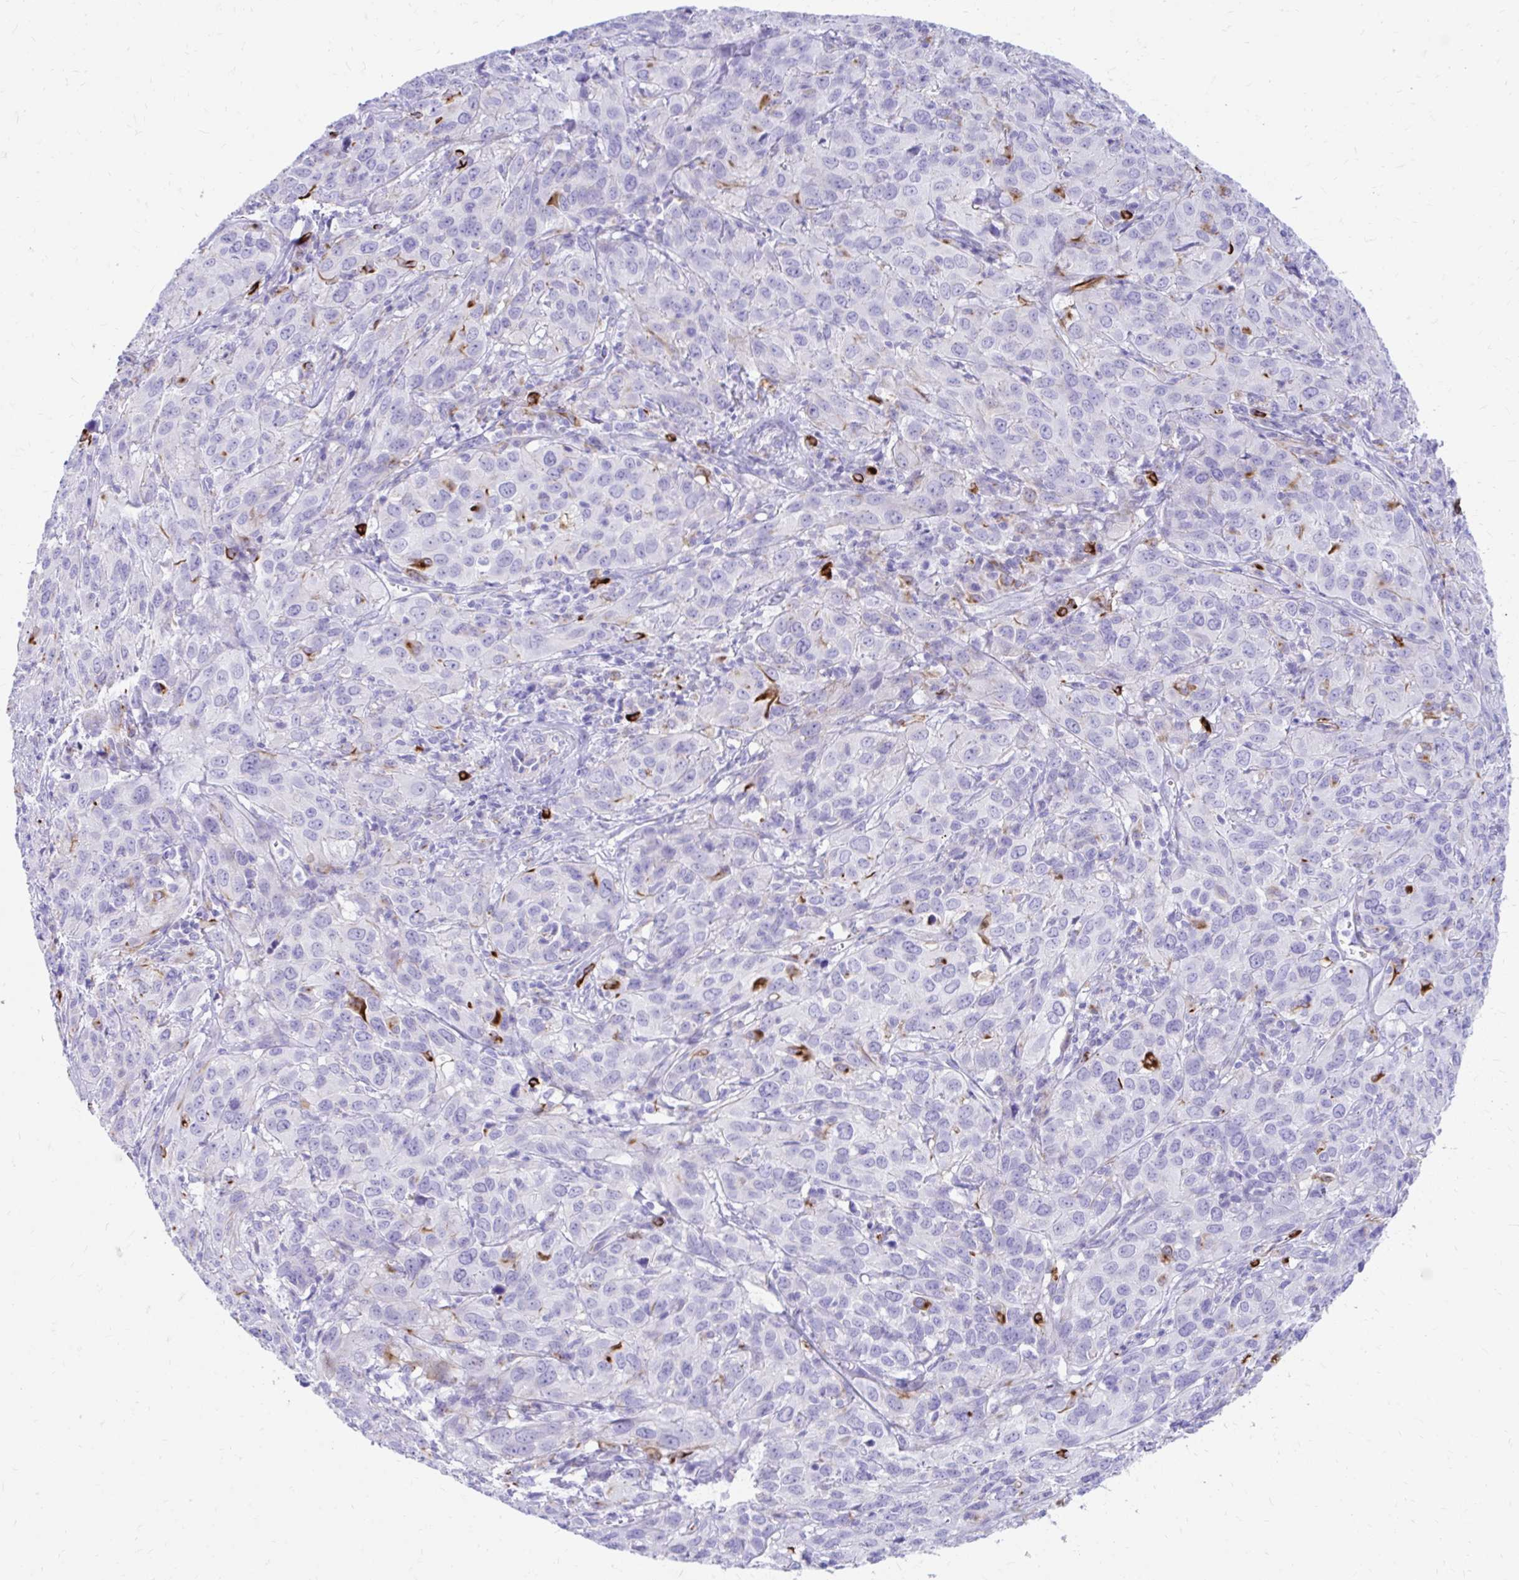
{"staining": {"intensity": "negative", "quantity": "none", "location": "none"}, "tissue": "cervical cancer", "cell_type": "Tumor cells", "image_type": "cancer", "snomed": [{"axis": "morphology", "description": "Normal tissue, NOS"}, {"axis": "morphology", "description": "Squamous cell carcinoma, NOS"}, {"axis": "topography", "description": "Cervix"}], "caption": "Tumor cells show no significant protein staining in cervical squamous cell carcinoma.", "gene": "ZNF699", "patient": {"sex": "female", "age": 51}}